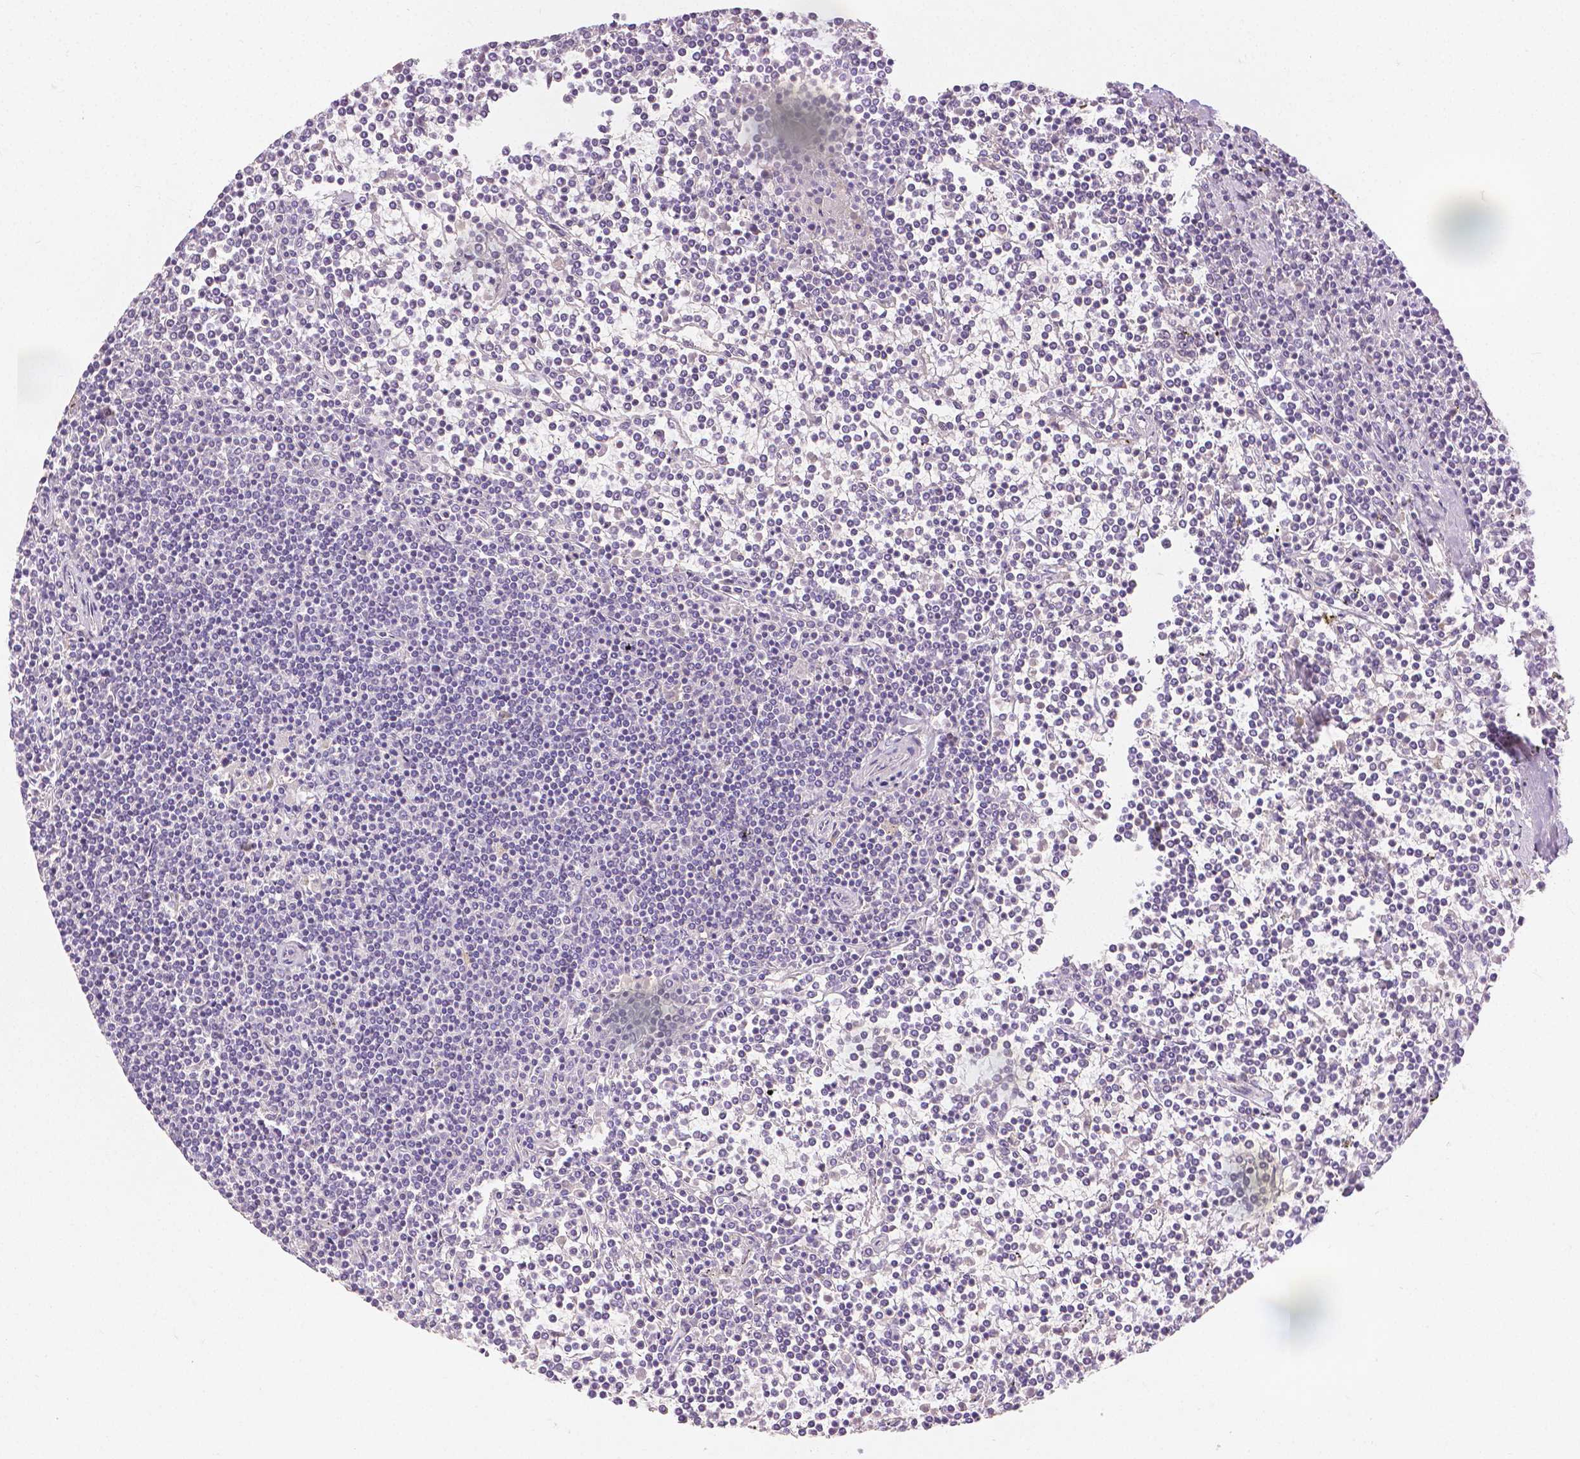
{"staining": {"intensity": "negative", "quantity": "none", "location": "none"}, "tissue": "lymphoma", "cell_type": "Tumor cells", "image_type": "cancer", "snomed": [{"axis": "morphology", "description": "Malignant lymphoma, non-Hodgkin's type, Low grade"}, {"axis": "topography", "description": "Spleen"}], "caption": "Photomicrograph shows no significant protein staining in tumor cells of lymphoma. (DAB (3,3'-diaminobenzidine) immunohistochemistry (IHC), high magnification).", "gene": "TGM1", "patient": {"sex": "female", "age": 19}}